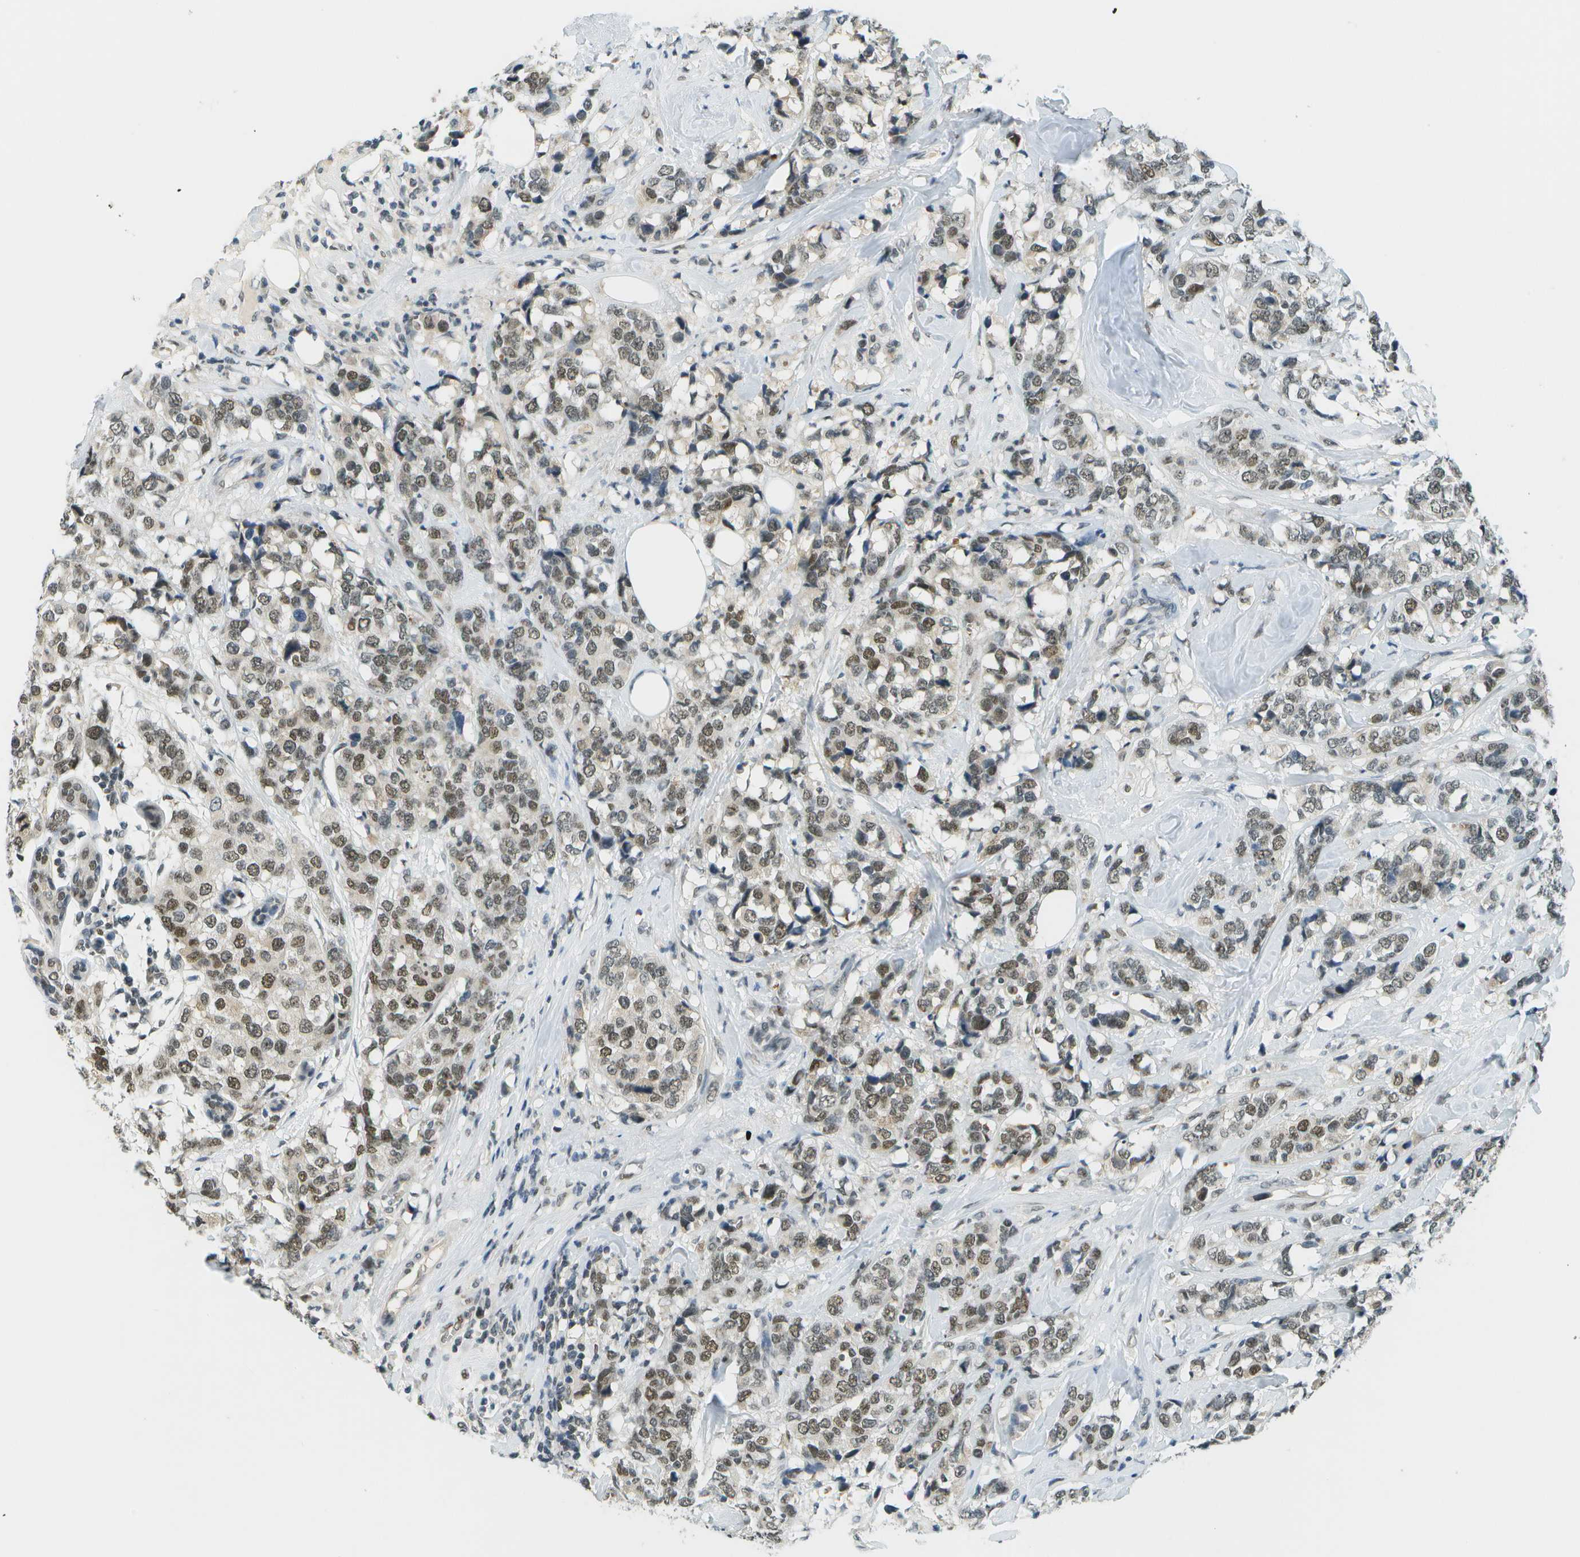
{"staining": {"intensity": "strong", "quantity": ">75%", "location": "nuclear"}, "tissue": "breast cancer", "cell_type": "Tumor cells", "image_type": "cancer", "snomed": [{"axis": "morphology", "description": "Lobular carcinoma"}, {"axis": "topography", "description": "Breast"}], "caption": "A high-resolution histopathology image shows IHC staining of breast lobular carcinoma, which reveals strong nuclear positivity in about >75% of tumor cells.", "gene": "CBX5", "patient": {"sex": "female", "age": 59}}